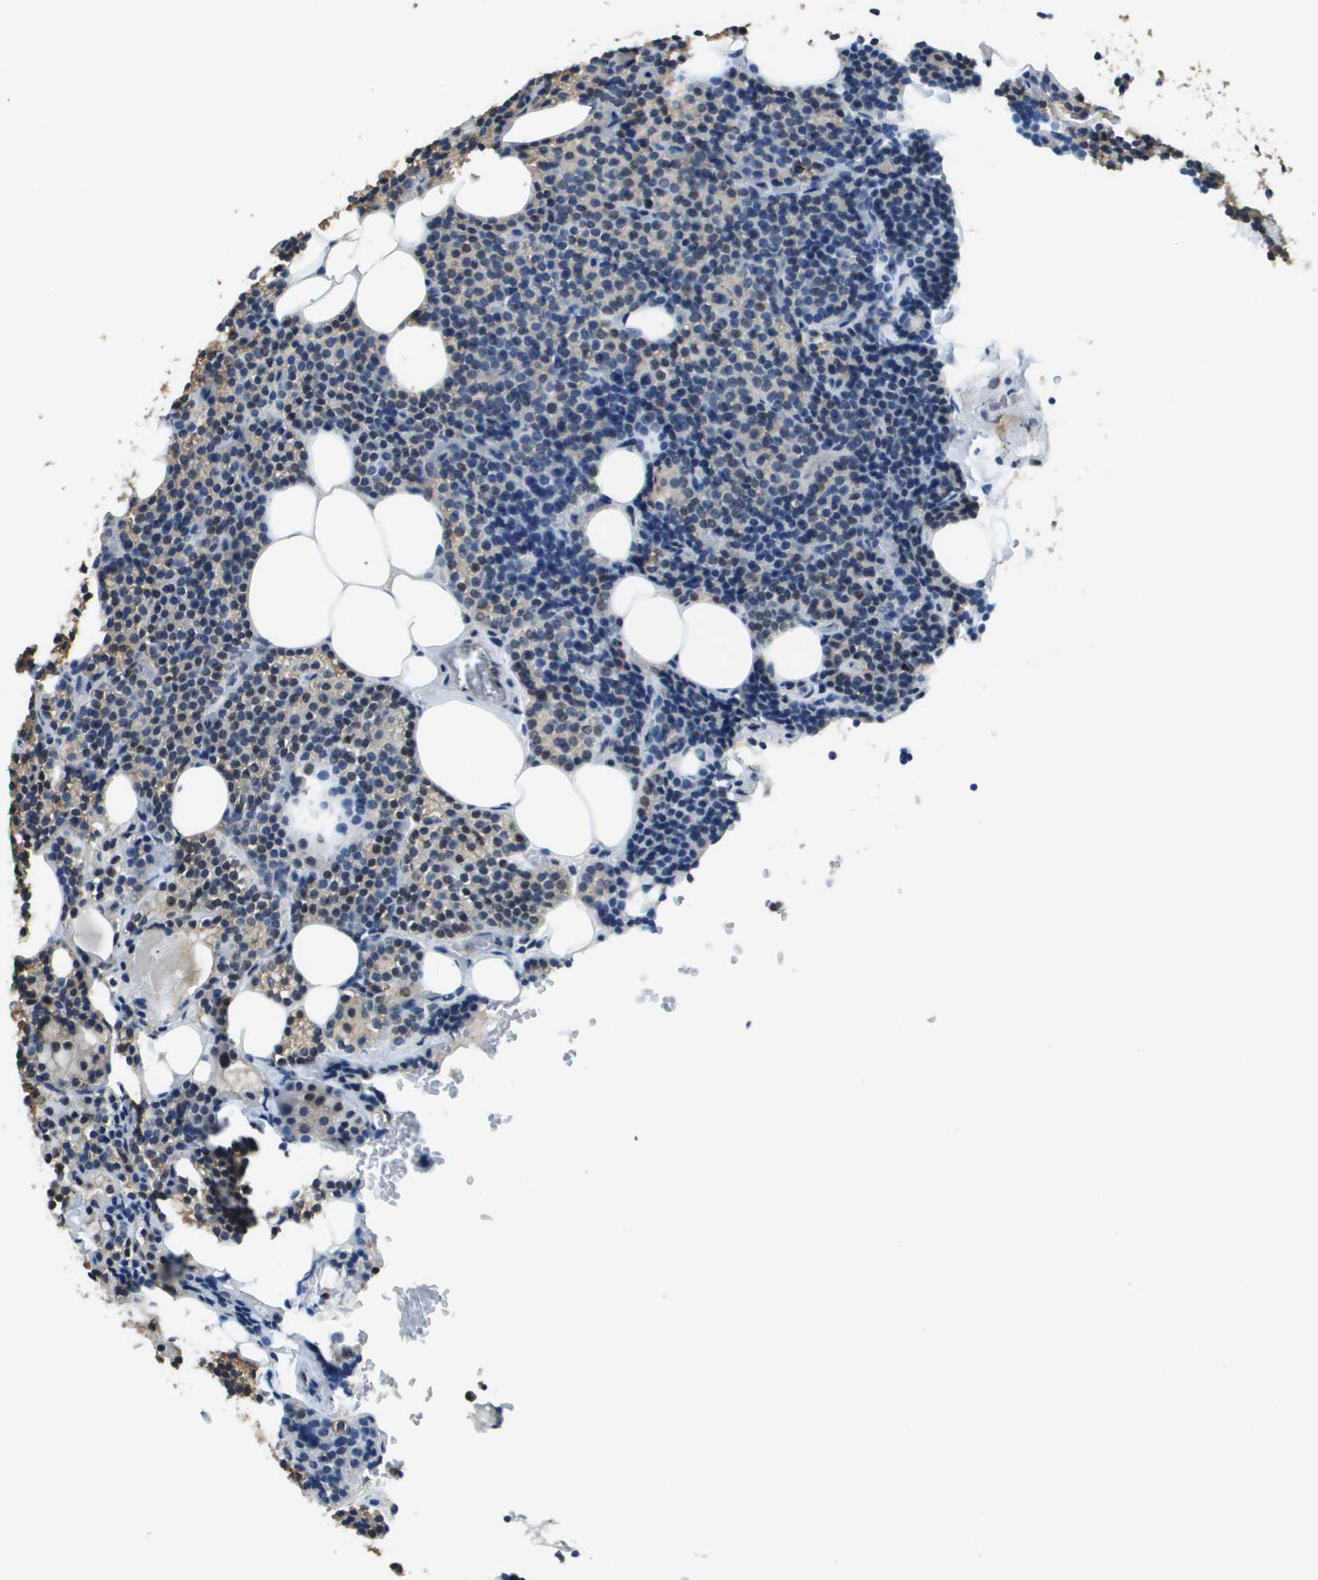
{"staining": {"intensity": "weak", "quantity": "25%-75%", "location": "cytoplasmic/membranous,nuclear"}, "tissue": "parathyroid gland", "cell_type": "Glandular cells", "image_type": "normal", "snomed": [{"axis": "morphology", "description": "Normal tissue, NOS"}, {"axis": "morphology", "description": "Adenoma, NOS"}, {"axis": "topography", "description": "Parathyroid gland"}], "caption": "IHC (DAB) staining of unremarkable parathyroid gland shows weak cytoplasmic/membranous,nuclear protein expression in approximately 25%-75% of glandular cells. (Stains: DAB (3,3'-diaminobenzidine) in brown, nuclei in blue, Microscopy: brightfield microscopy at high magnification).", "gene": "SP100", "patient": {"sex": "female", "age": 54}}